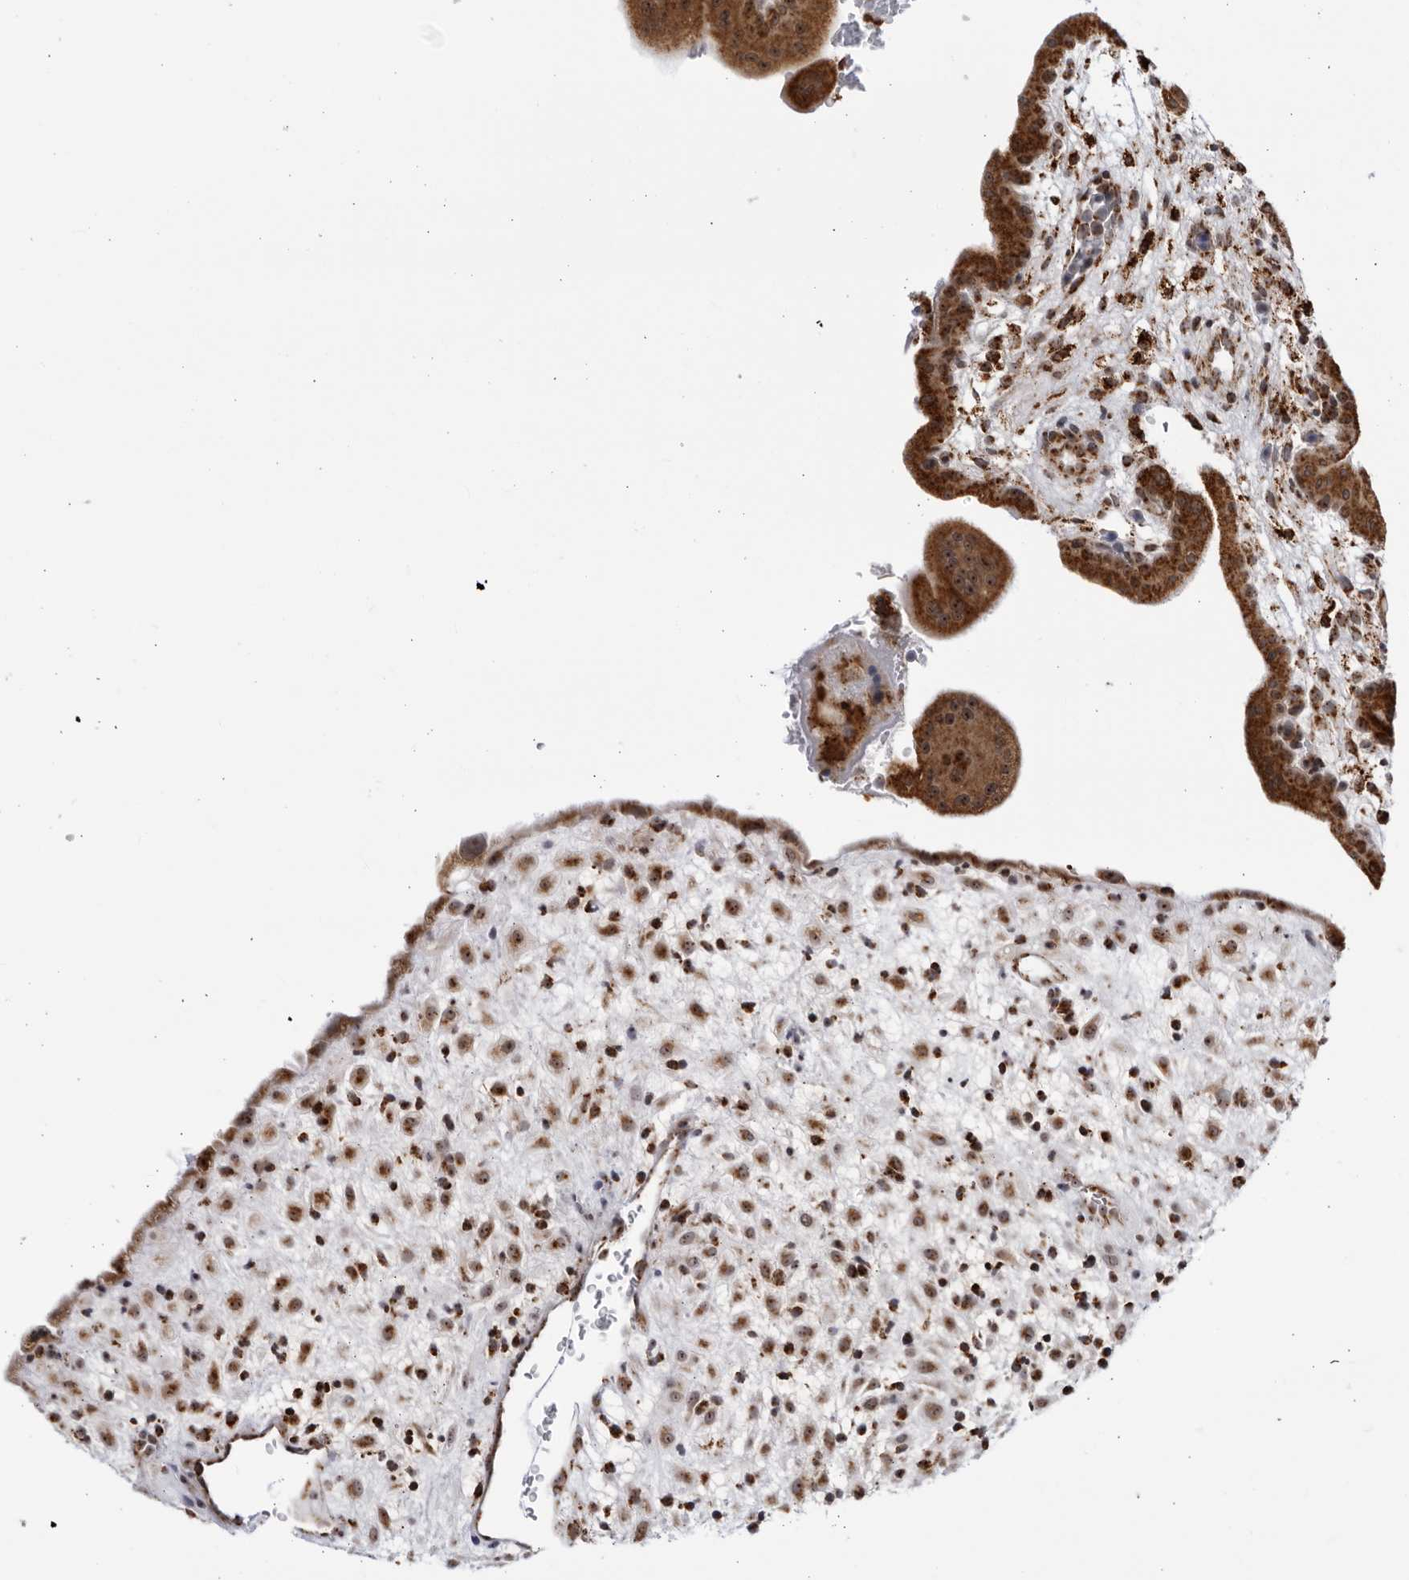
{"staining": {"intensity": "strong", "quantity": ">75%", "location": "cytoplasmic/membranous"}, "tissue": "placenta", "cell_type": "Trophoblastic cells", "image_type": "normal", "snomed": [{"axis": "morphology", "description": "Normal tissue, NOS"}, {"axis": "topography", "description": "Placenta"}], "caption": "Immunohistochemical staining of benign placenta shows high levels of strong cytoplasmic/membranous positivity in approximately >75% of trophoblastic cells.", "gene": "RBM34", "patient": {"sex": "female", "age": 35}}